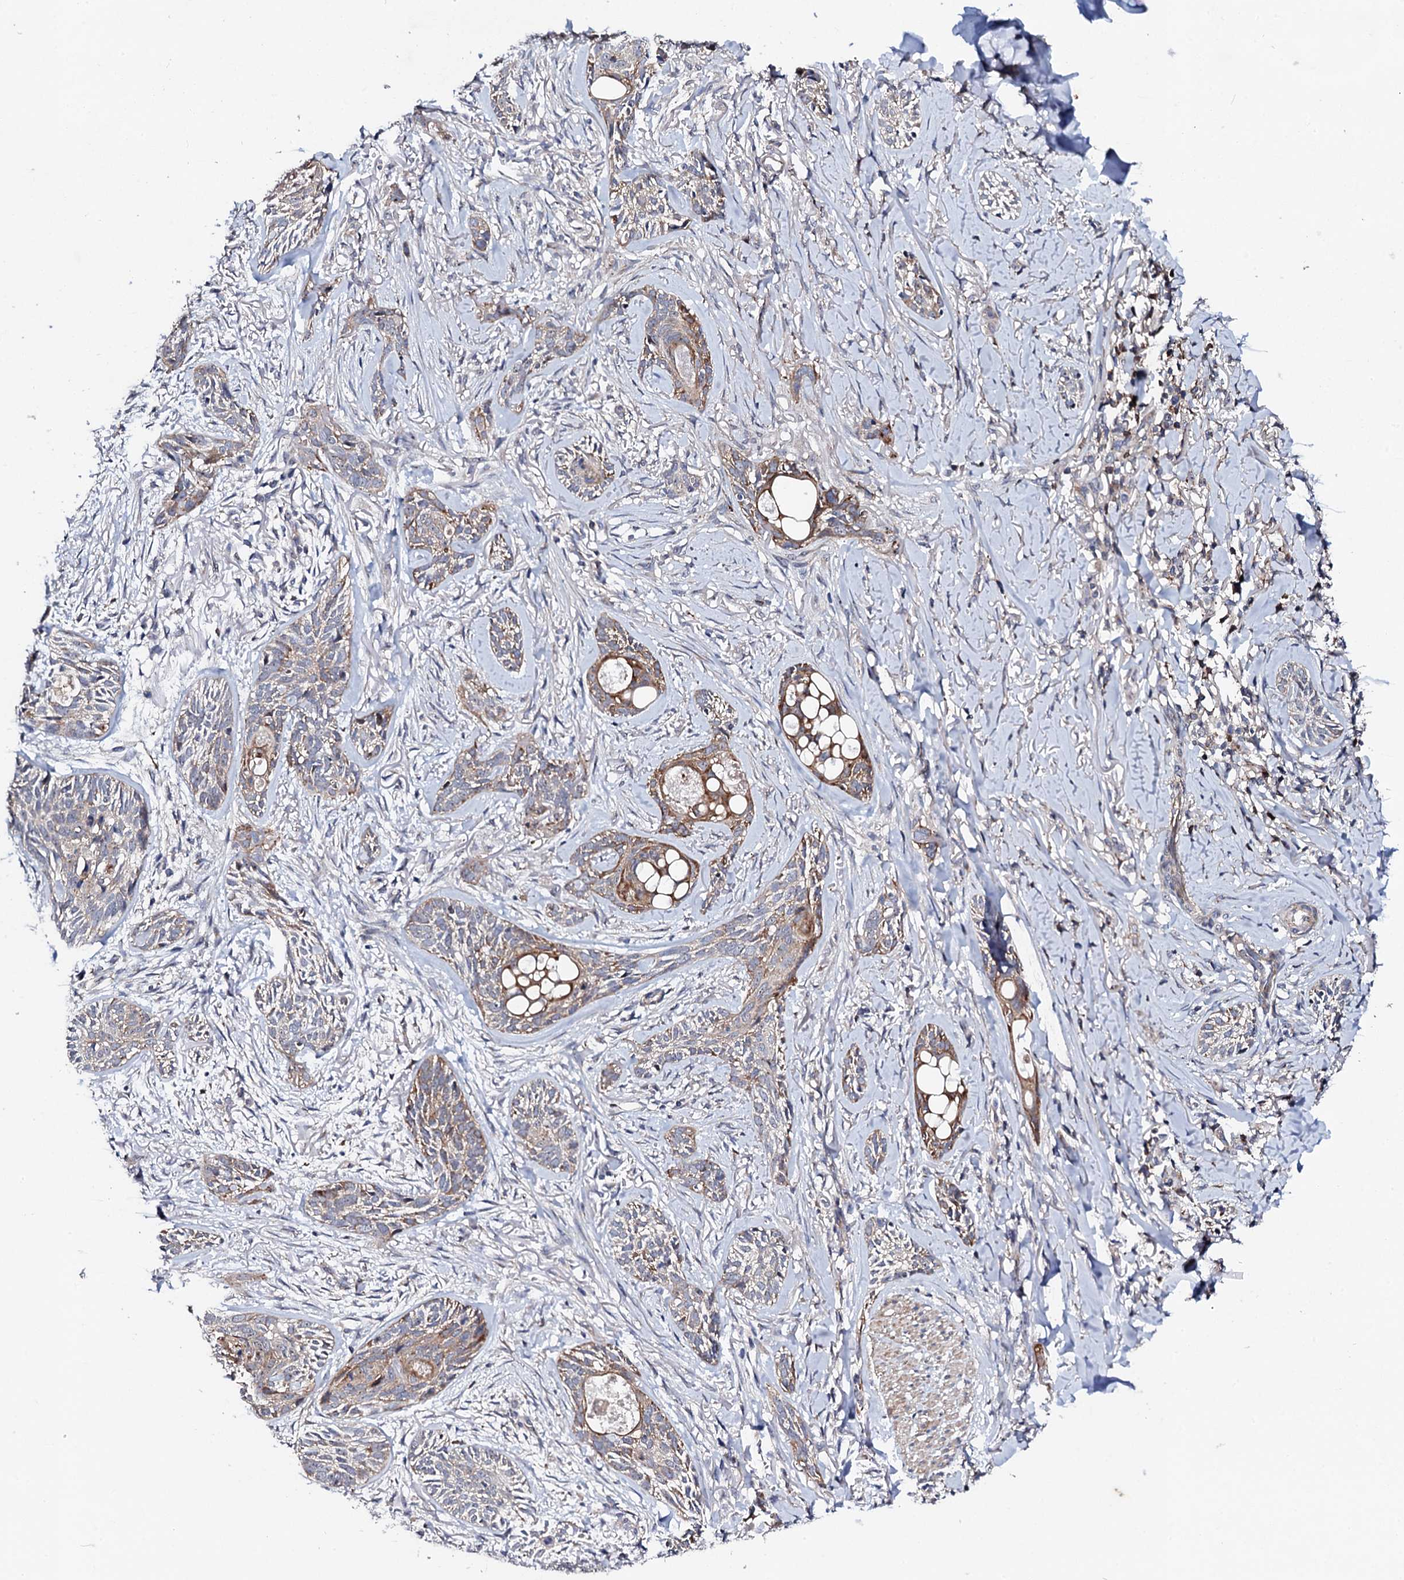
{"staining": {"intensity": "moderate", "quantity": "25%-75%", "location": "cytoplasmic/membranous"}, "tissue": "skin cancer", "cell_type": "Tumor cells", "image_type": "cancer", "snomed": [{"axis": "morphology", "description": "Basal cell carcinoma"}, {"axis": "topography", "description": "Skin"}], "caption": "Immunohistochemistry (DAB (3,3'-diaminobenzidine)) staining of basal cell carcinoma (skin) displays moderate cytoplasmic/membranous protein positivity in approximately 25%-75% of tumor cells. (brown staining indicates protein expression, while blue staining denotes nuclei).", "gene": "GTPBP4", "patient": {"sex": "female", "age": 59}}